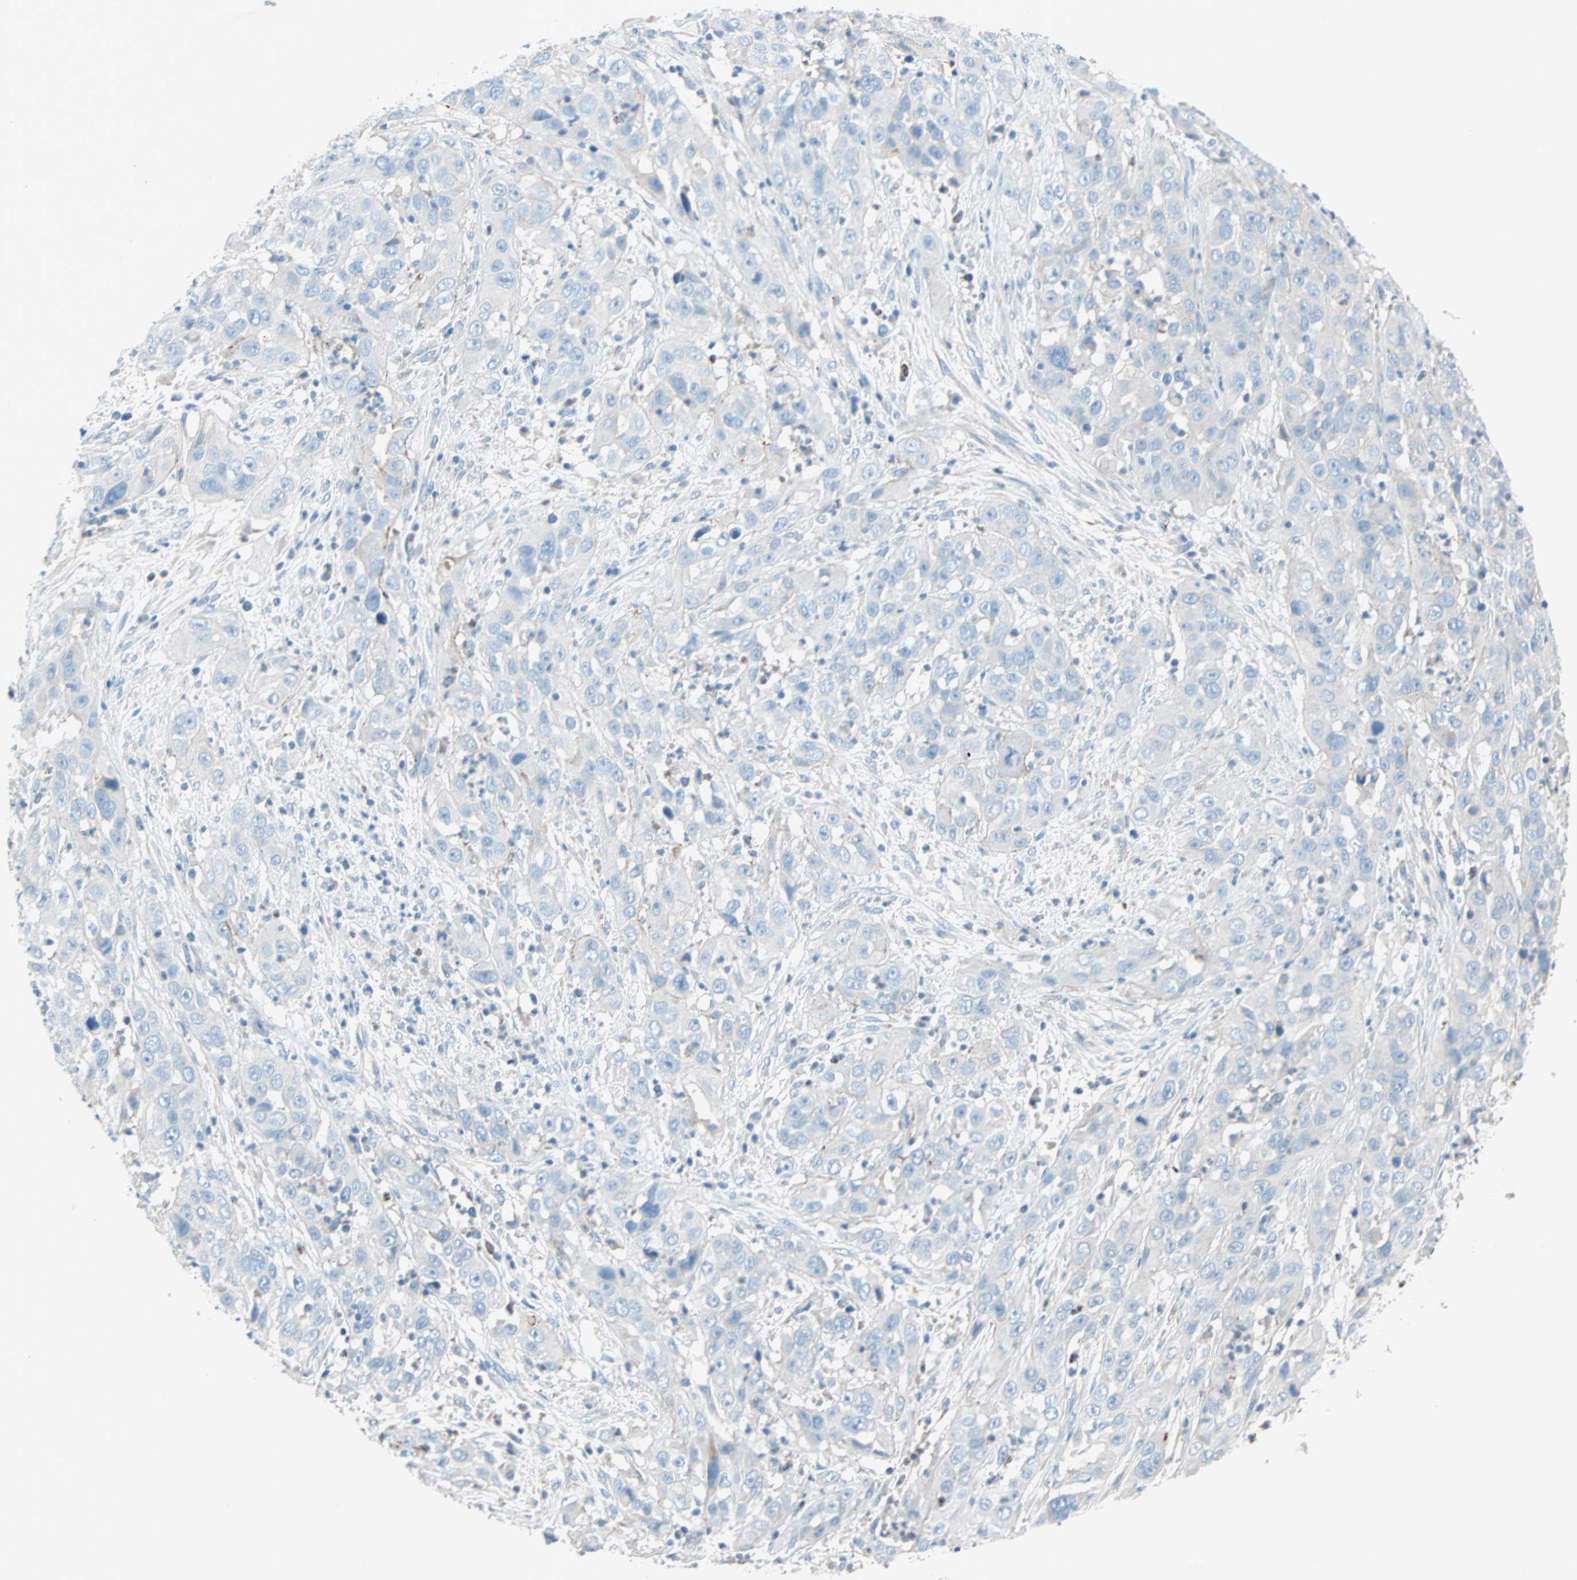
{"staining": {"intensity": "weak", "quantity": ">75%", "location": "cytoplasmic/membranous"}, "tissue": "cervical cancer", "cell_type": "Tumor cells", "image_type": "cancer", "snomed": [{"axis": "morphology", "description": "Squamous cell carcinoma, NOS"}, {"axis": "topography", "description": "Cervix"}], "caption": "Immunohistochemical staining of human cervical squamous cell carcinoma demonstrates low levels of weak cytoplasmic/membranous positivity in about >75% of tumor cells.", "gene": "LY6G6F", "patient": {"sex": "female", "age": 32}}